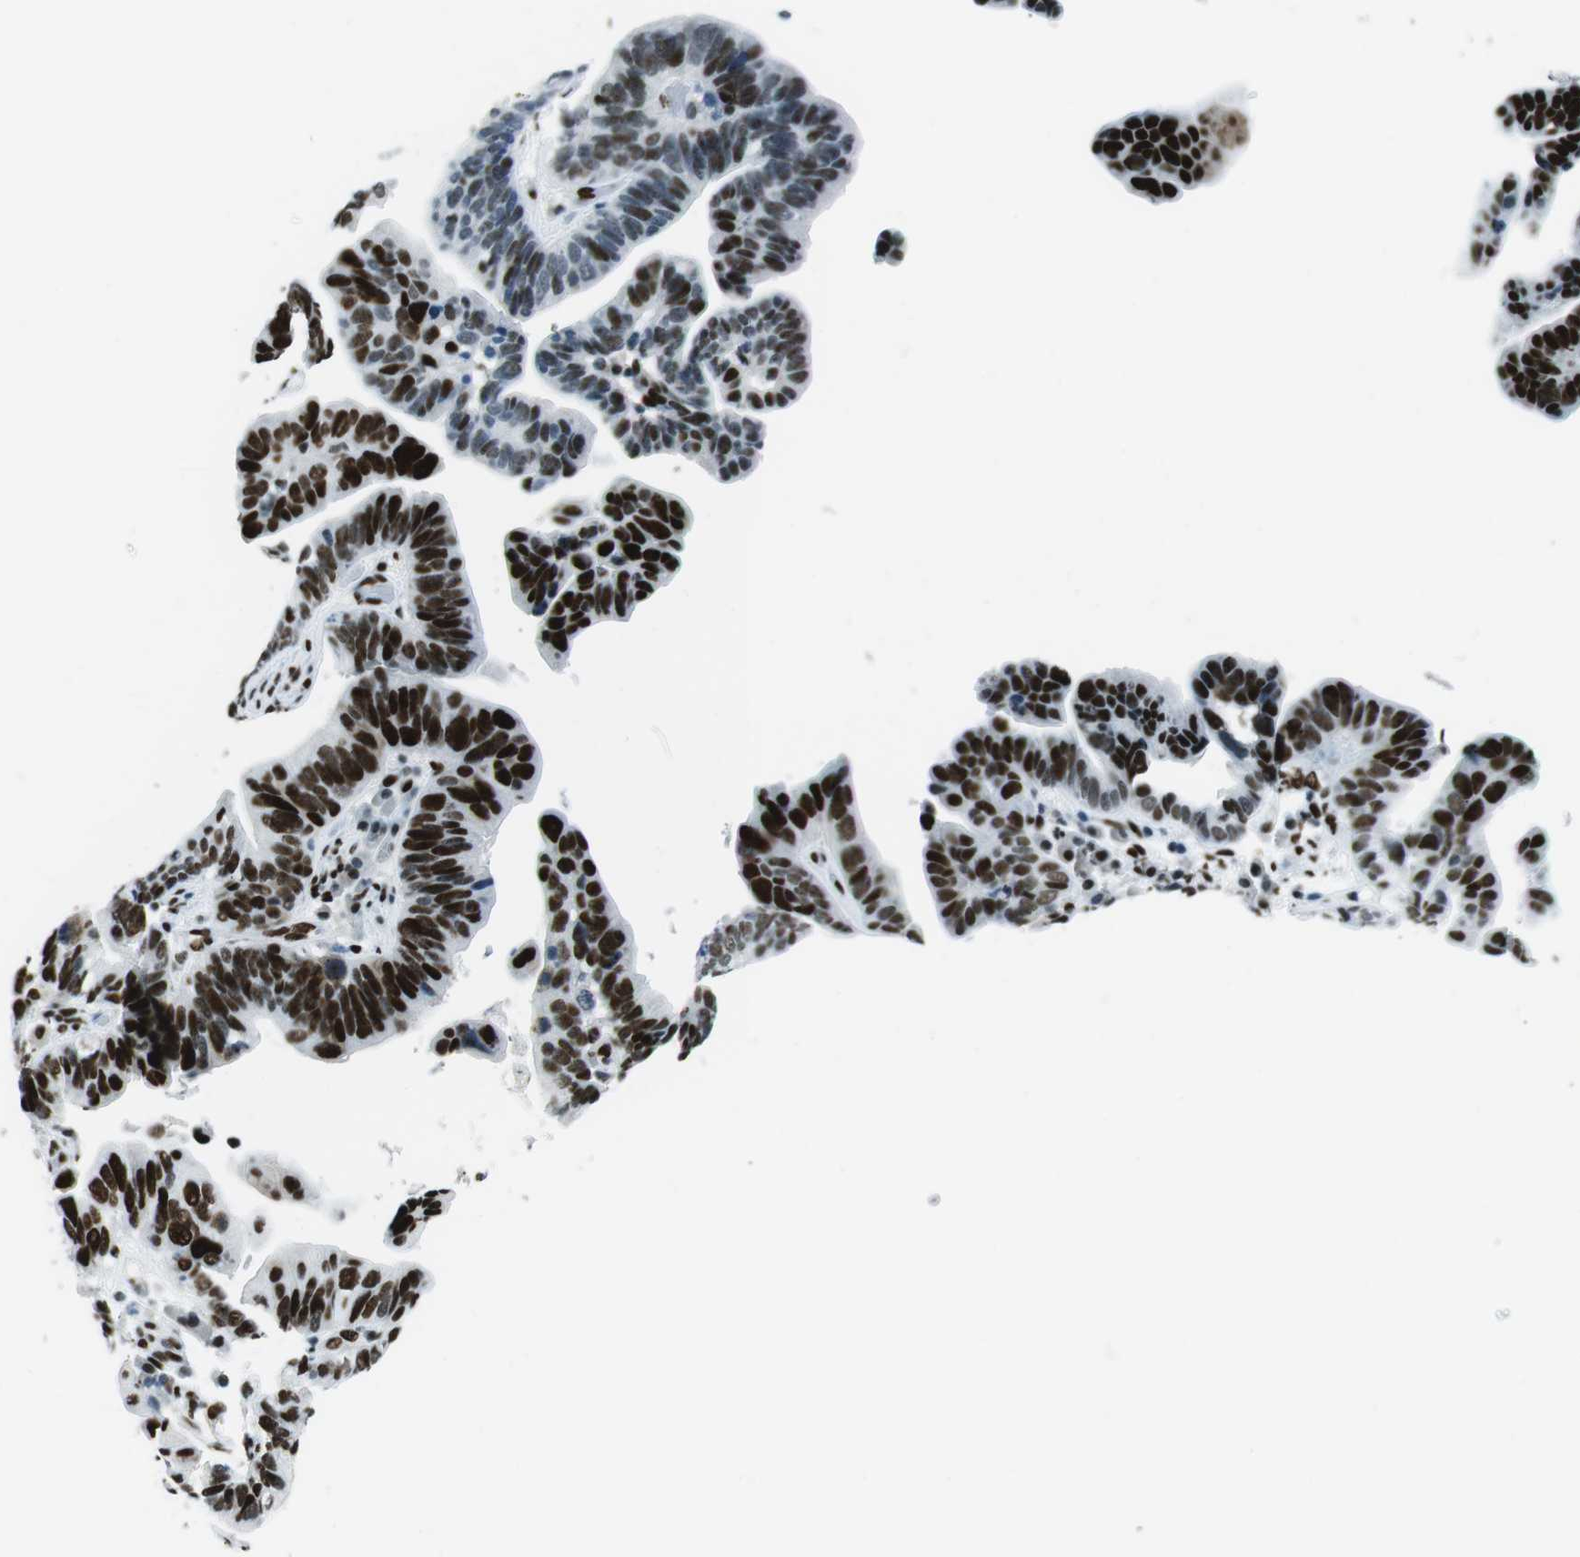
{"staining": {"intensity": "strong", "quantity": ">75%", "location": "nuclear"}, "tissue": "ovarian cancer", "cell_type": "Tumor cells", "image_type": "cancer", "snomed": [{"axis": "morphology", "description": "Cystadenocarcinoma, serous, NOS"}, {"axis": "topography", "description": "Ovary"}], "caption": "Protein expression analysis of ovarian serous cystadenocarcinoma exhibits strong nuclear expression in about >75% of tumor cells.", "gene": "PML", "patient": {"sex": "female", "age": 56}}